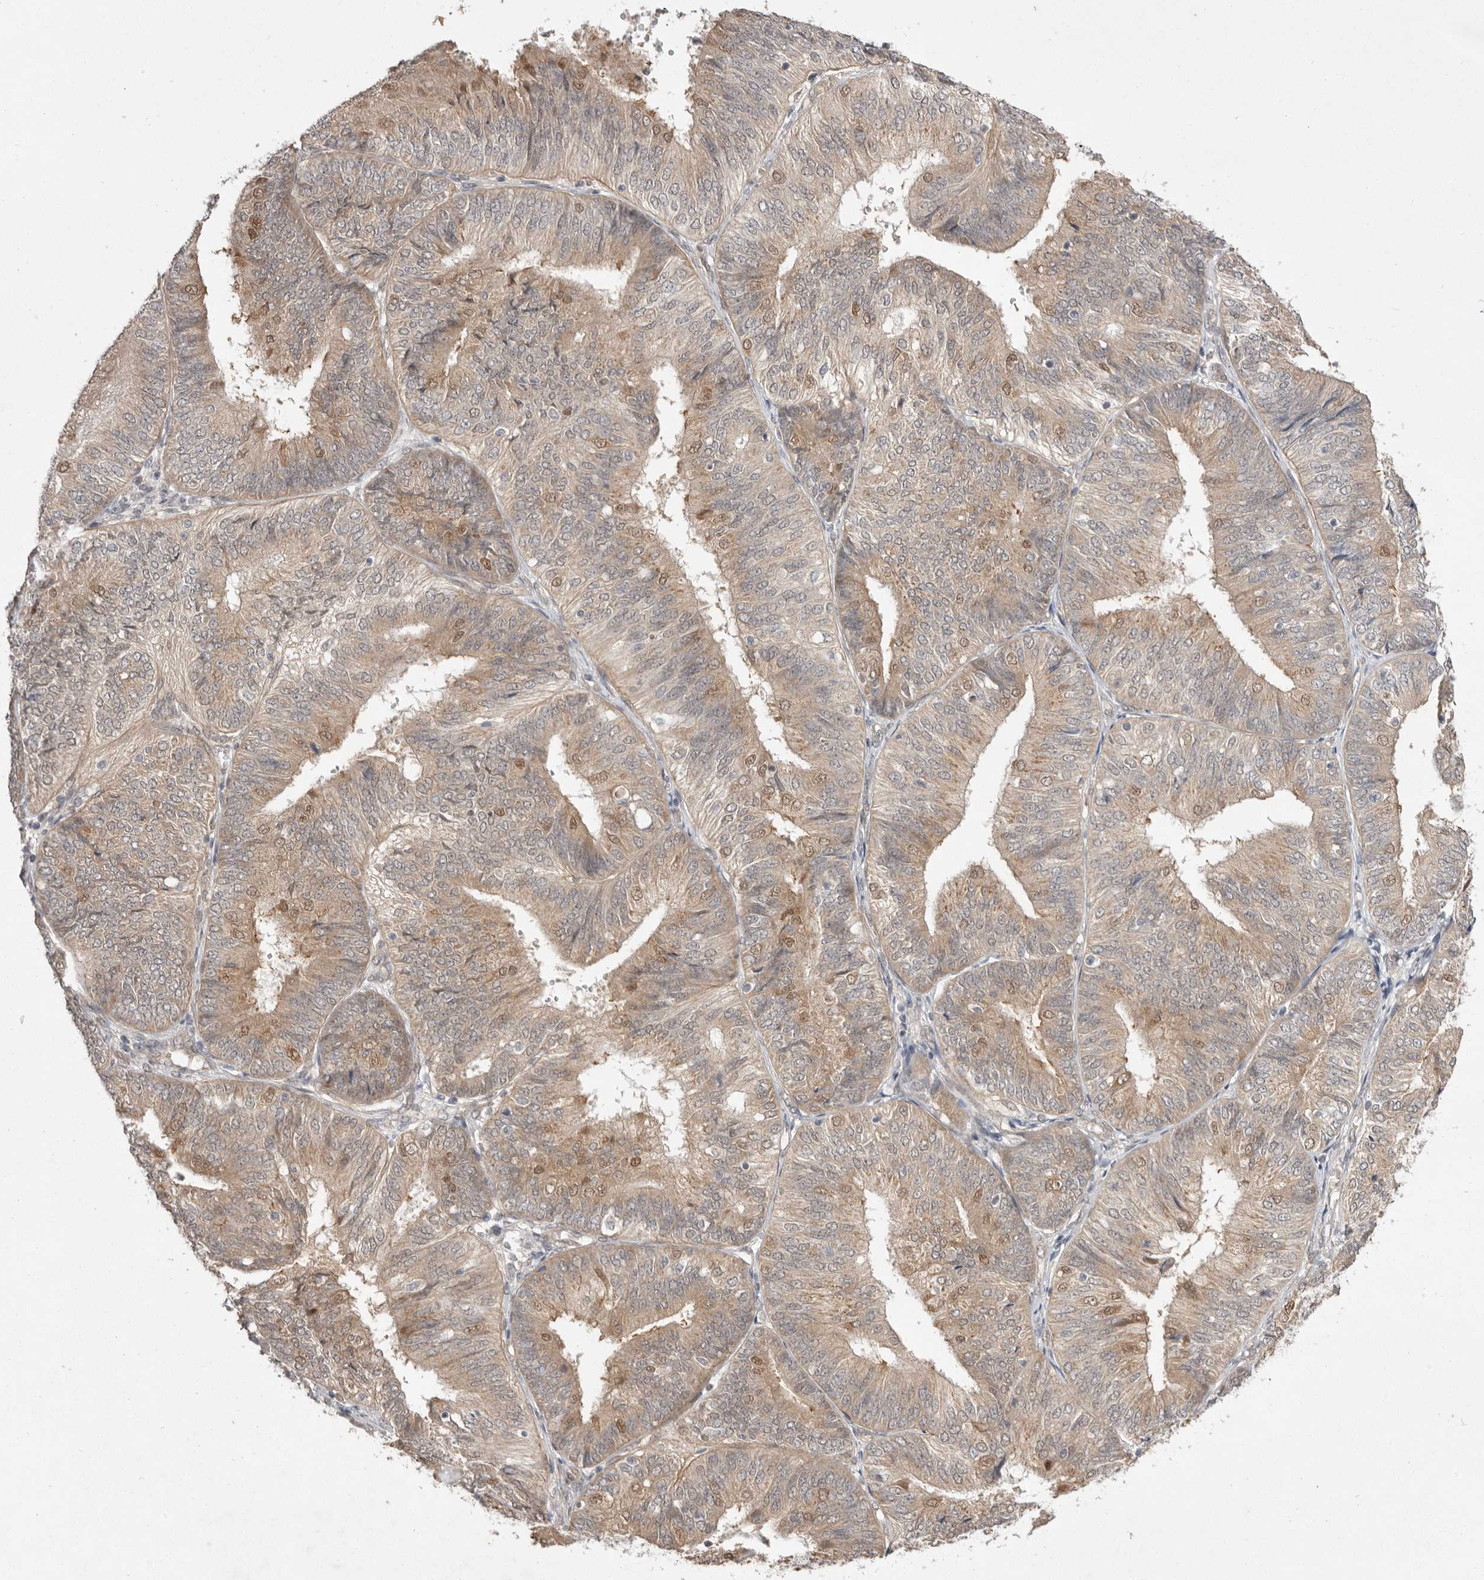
{"staining": {"intensity": "weak", "quantity": ">75%", "location": "cytoplasmic/membranous,nuclear"}, "tissue": "endometrial cancer", "cell_type": "Tumor cells", "image_type": "cancer", "snomed": [{"axis": "morphology", "description": "Adenocarcinoma, NOS"}, {"axis": "topography", "description": "Endometrium"}], "caption": "Immunohistochemical staining of adenocarcinoma (endometrial) shows weak cytoplasmic/membranous and nuclear protein staining in about >75% of tumor cells.", "gene": "NSUN4", "patient": {"sex": "female", "age": 58}}